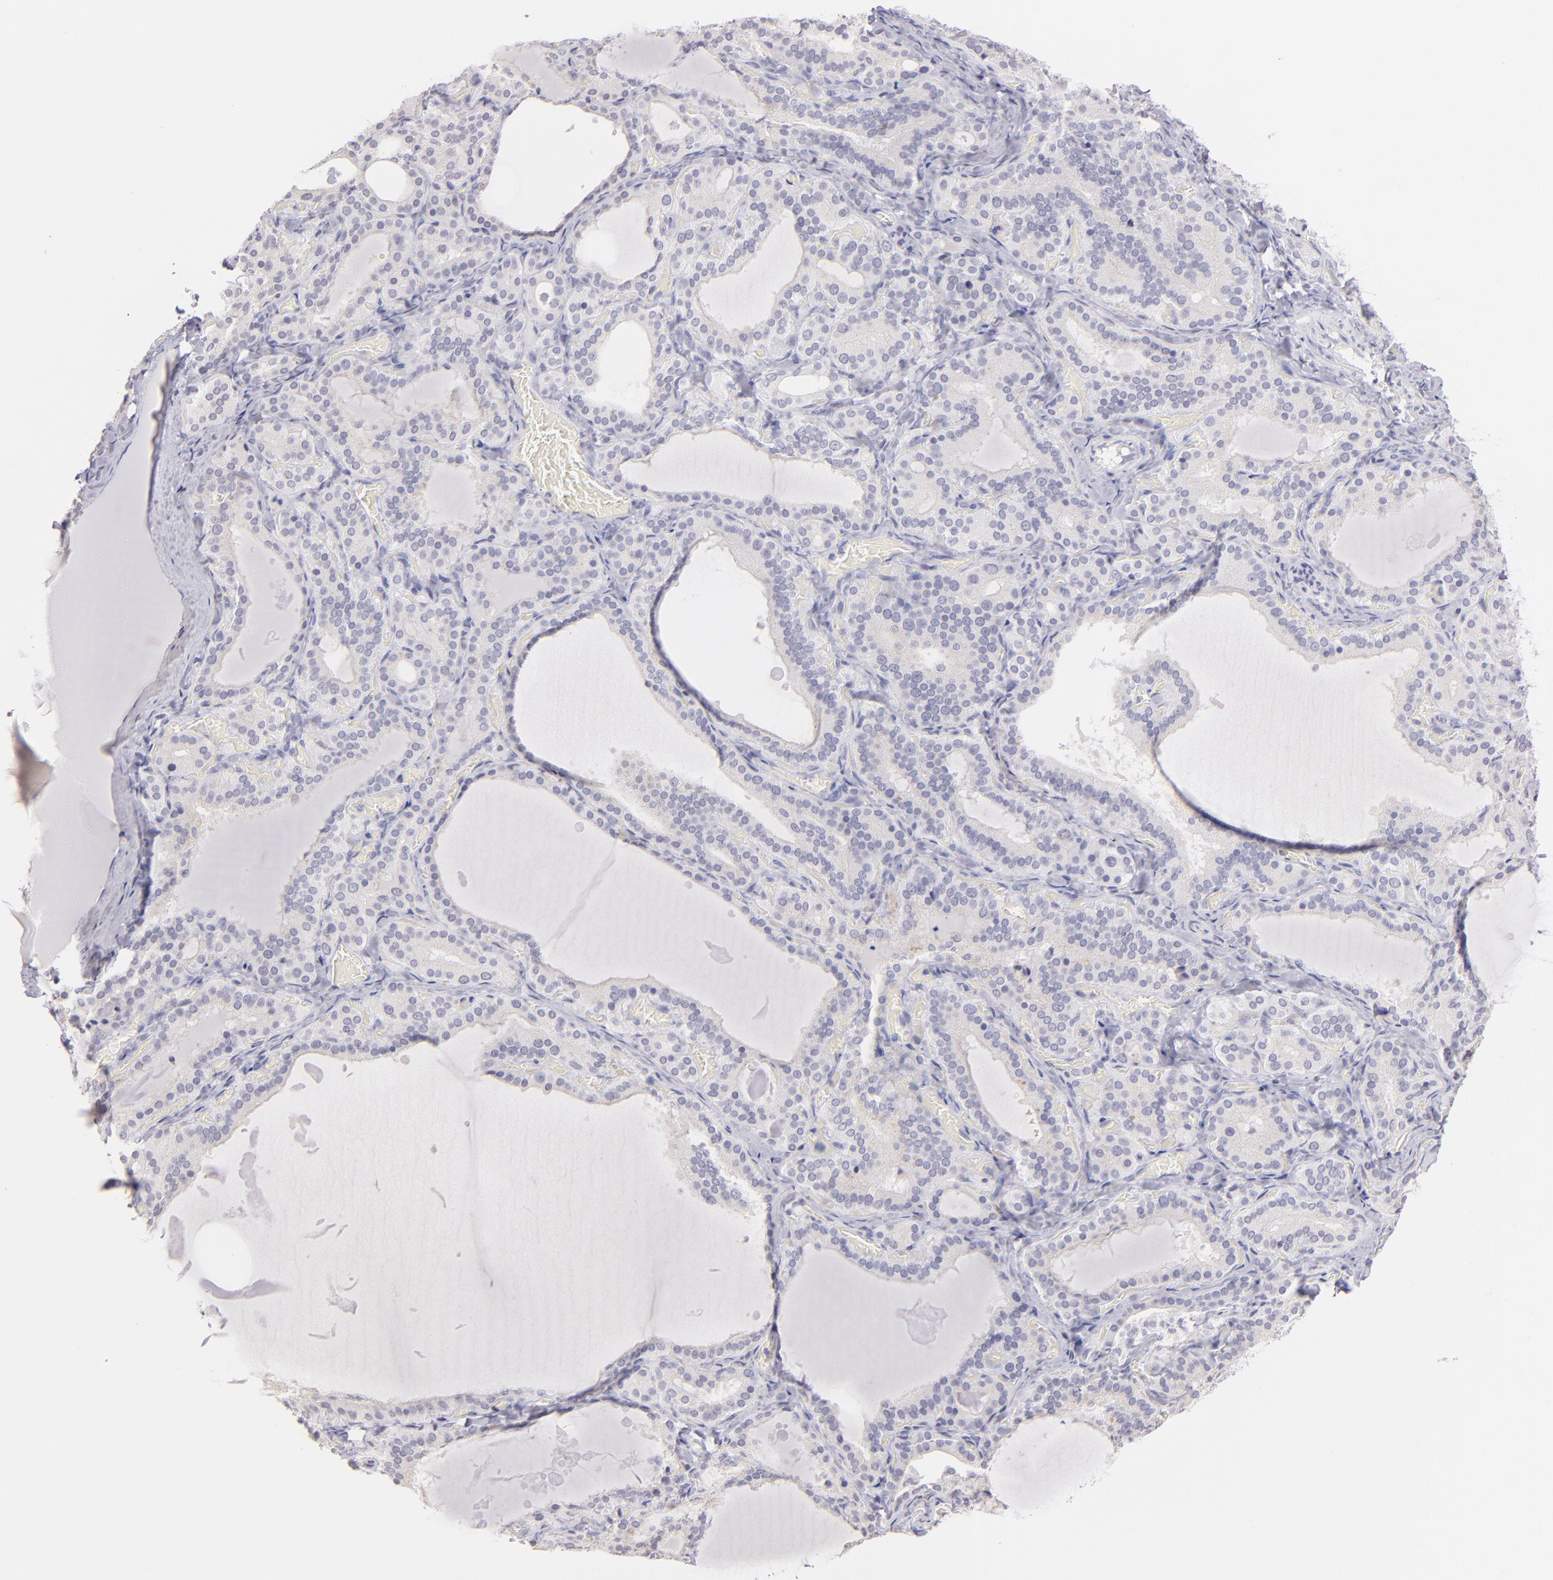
{"staining": {"intensity": "negative", "quantity": "none", "location": "none"}, "tissue": "thyroid gland", "cell_type": "Glandular cells", "image_type": "normal", "snomed": [{"axis": "morphology", "description": "Normal tissue, NOS"}, {"axis": "topography", "description": "Thyroid gland"}], "caption": "The micrograph demonstrates no staining of glandular cells in benign thyroid gland. (Brightfield microscopy of DAB (3,3'-diaminobenzidine) immunohistochemistry (IHC) at high magnification).", "gene": "IL2RA", "patient": {"sex": "female", "age": 33}}